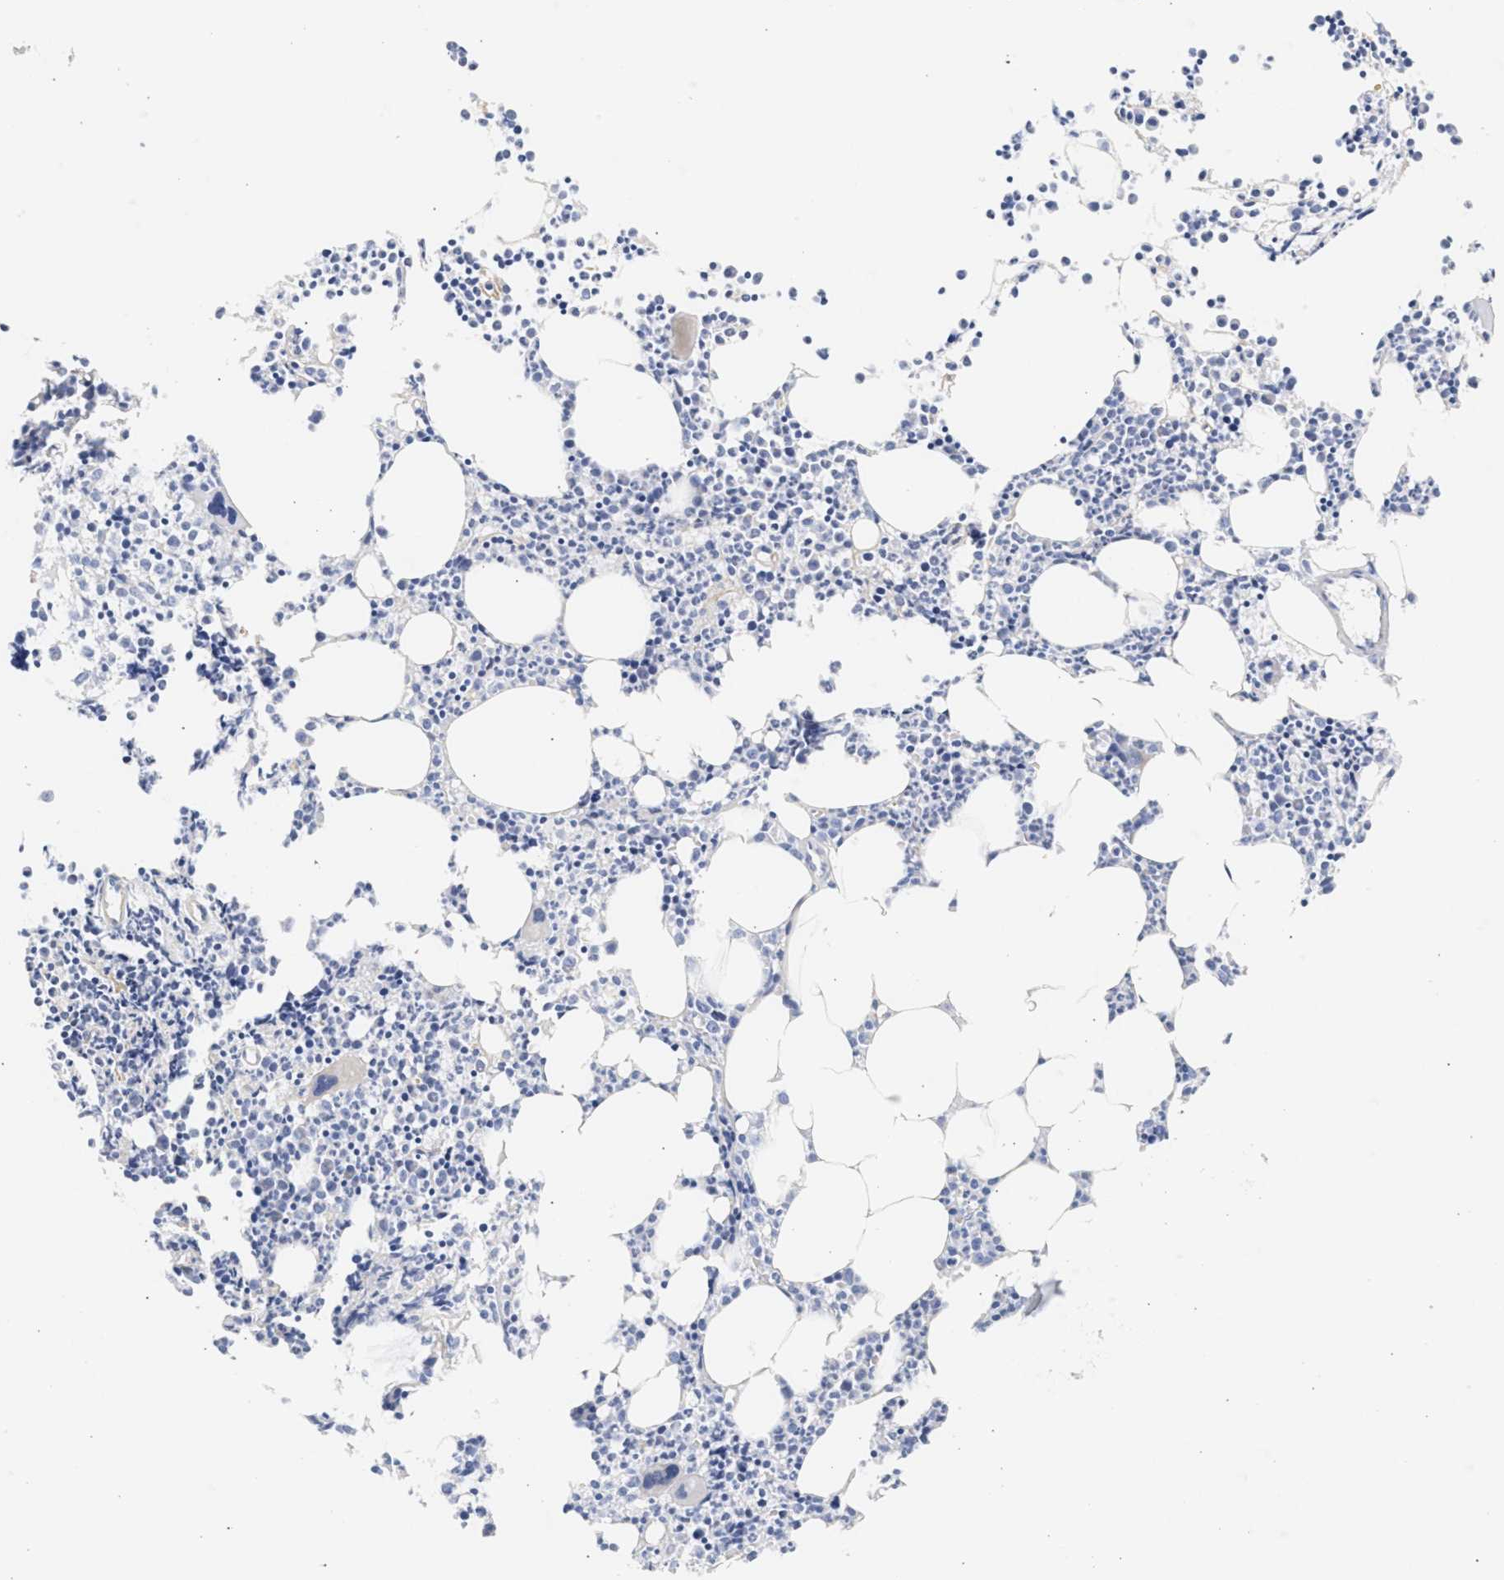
{"staining": {"intensity": "weak", "quantity": "<25%", "location": "cytoplasmic/membranous"}, "tissue": "bone marrow", "cell_type": "Hematopoietic cells", "image_type": "normal", "snomed": [{"axis": "morphology", "description": "Normal tissue, NOS"}, {"axis": "morphology", "description": "Inflammation, NOS"}, {"axis": "topography", "description": "Bone marrow"}], "caption": "Immunohistochemistry of unremarkable human bone marrow shows no expression in hematopoietic cells.", "gene": "SPATA3", "patient": {"sex": "female", "age": 53}}